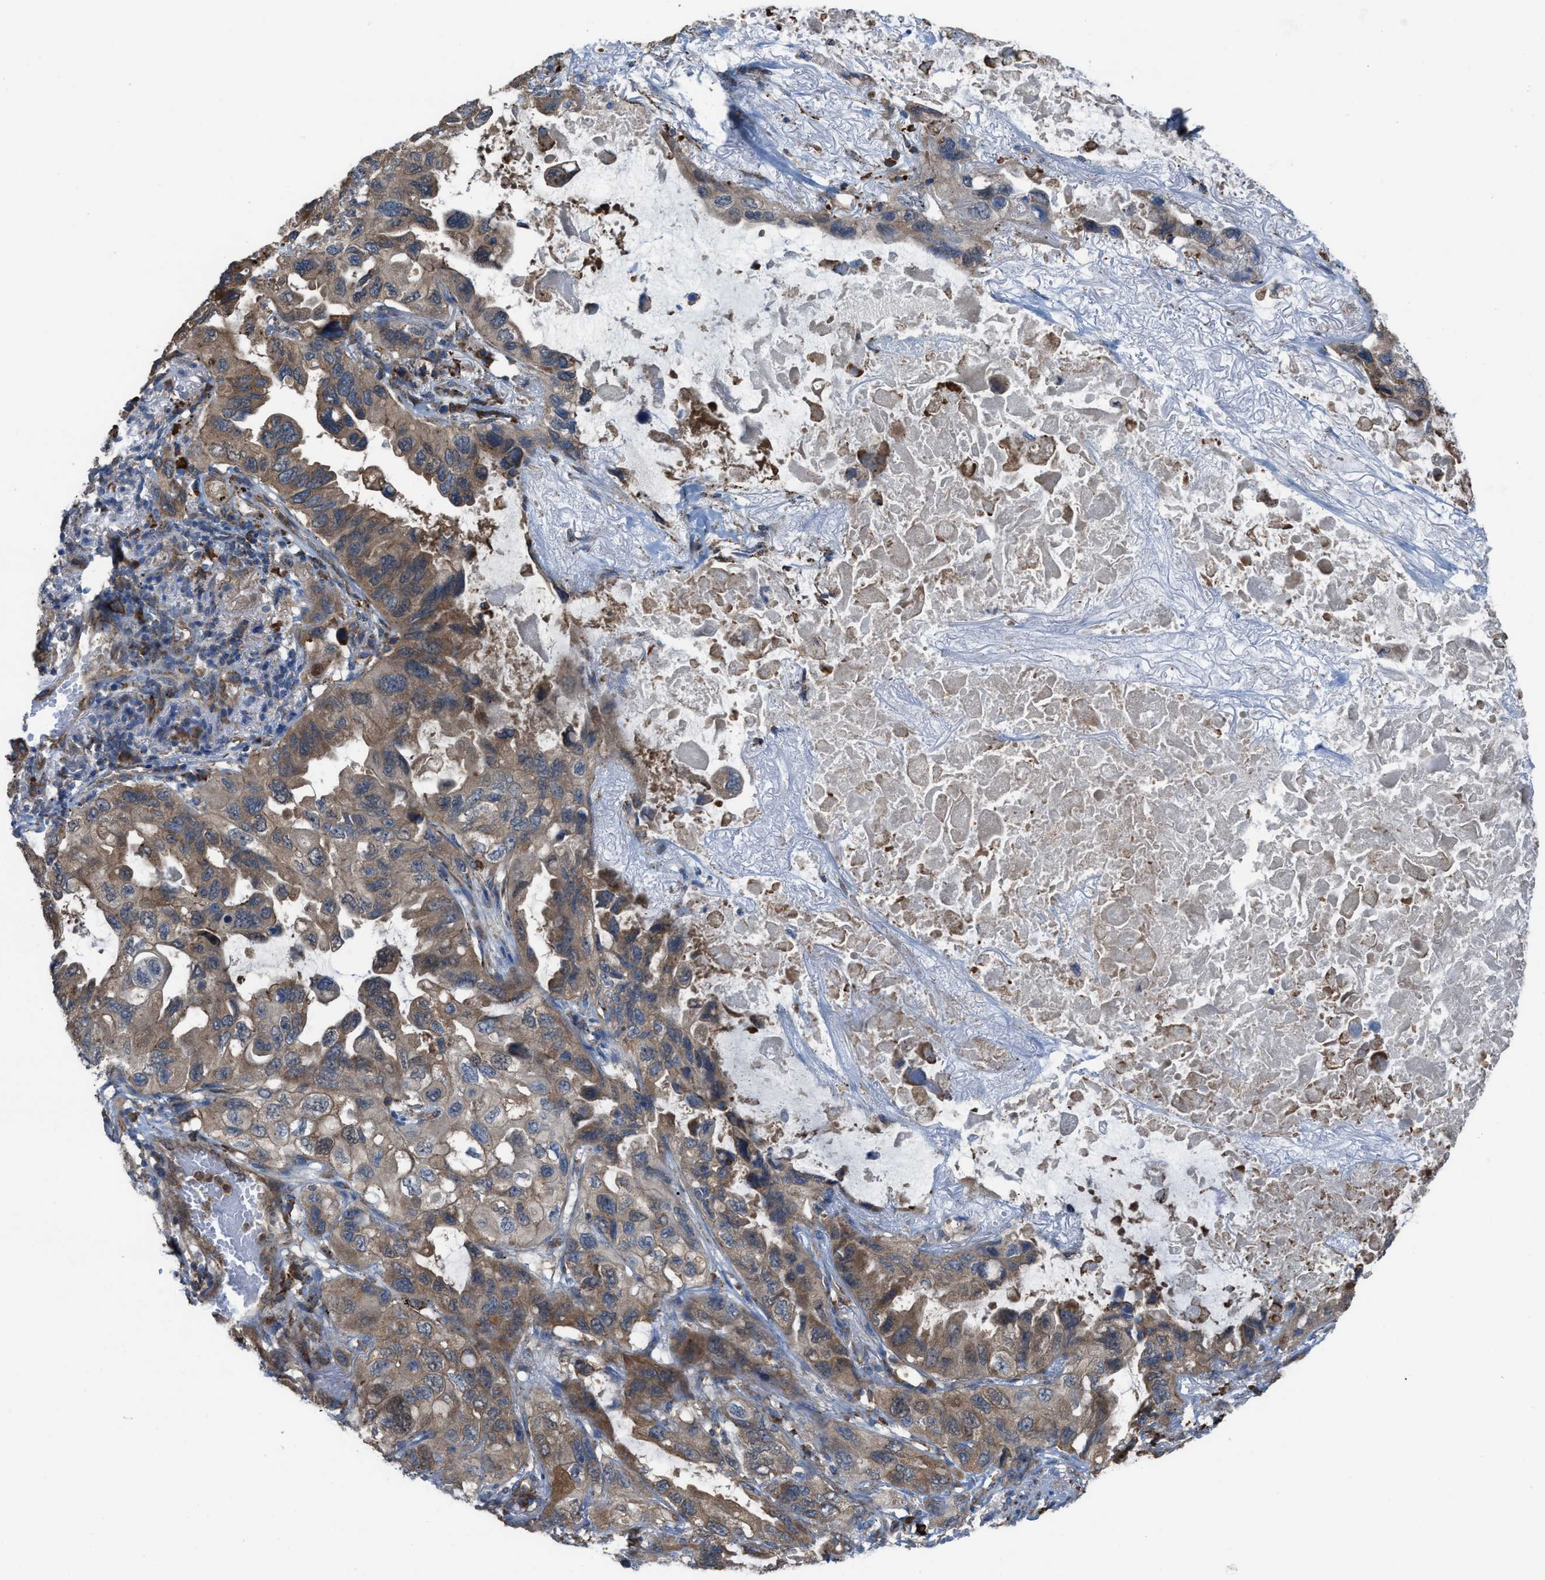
{"staining": {"intensity": "moderate", "quantity": ">75%", "location": "cytoplasmic/membranous"}, "tissue": "lung cancer", "cell_type": "Tumor cells", "image_type": "cancer", "snomed": [{"axis": "morphology", "description": "Squamous cell carcinoma, NOS"}, {"axis": "topography", "description": "Lung"}], "caption": "Immunohistochemistry image of squamous cell carcinoma (lung) stained for a protein (brown), which shows medium levels of moderate cytoplasmic/membranous expression in approximately >75% of tumor cells.", "gene": "PLAA", "patient": {"sex": "female", "age": 73}}